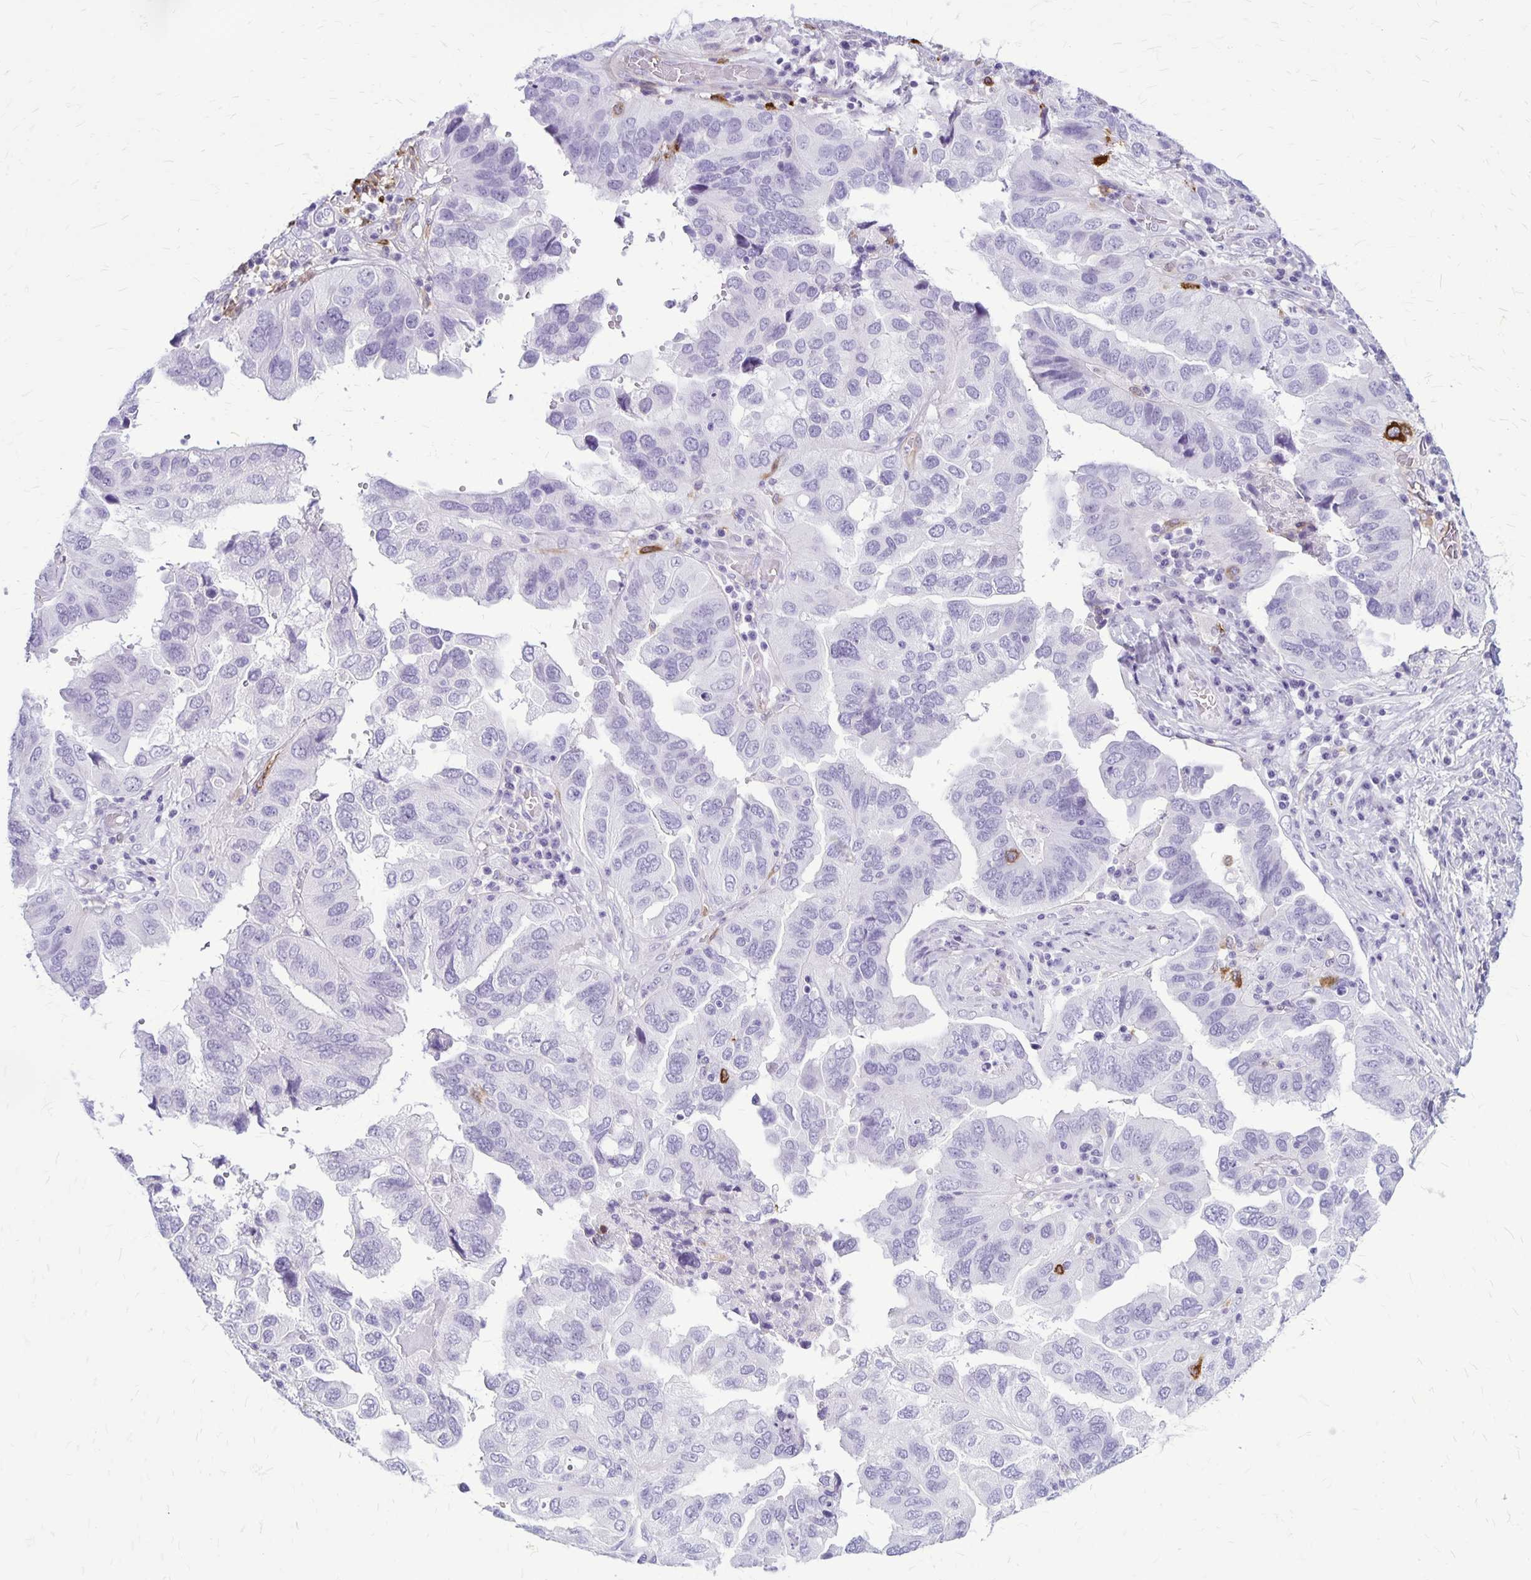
{"staining": {"intensity": "negative", "quantity": "none", "location": "none"}, "tissue": "ovarian cancer", "cell_type": "Tumor cells", "image_type": "cancer", "snomed": [{"axis": "morphology", "description": "Cystadenocarcinoma, serous, NOS"}, {"axis": "topography", "description": "Ovary"}], "caption": "This is an IHC image of human ovarian cancer (serous cystadenocarcinoma). There is no expression in tumor cells.", "gene": "RTN1", "patient": {"sex": "female", "age": 79}}